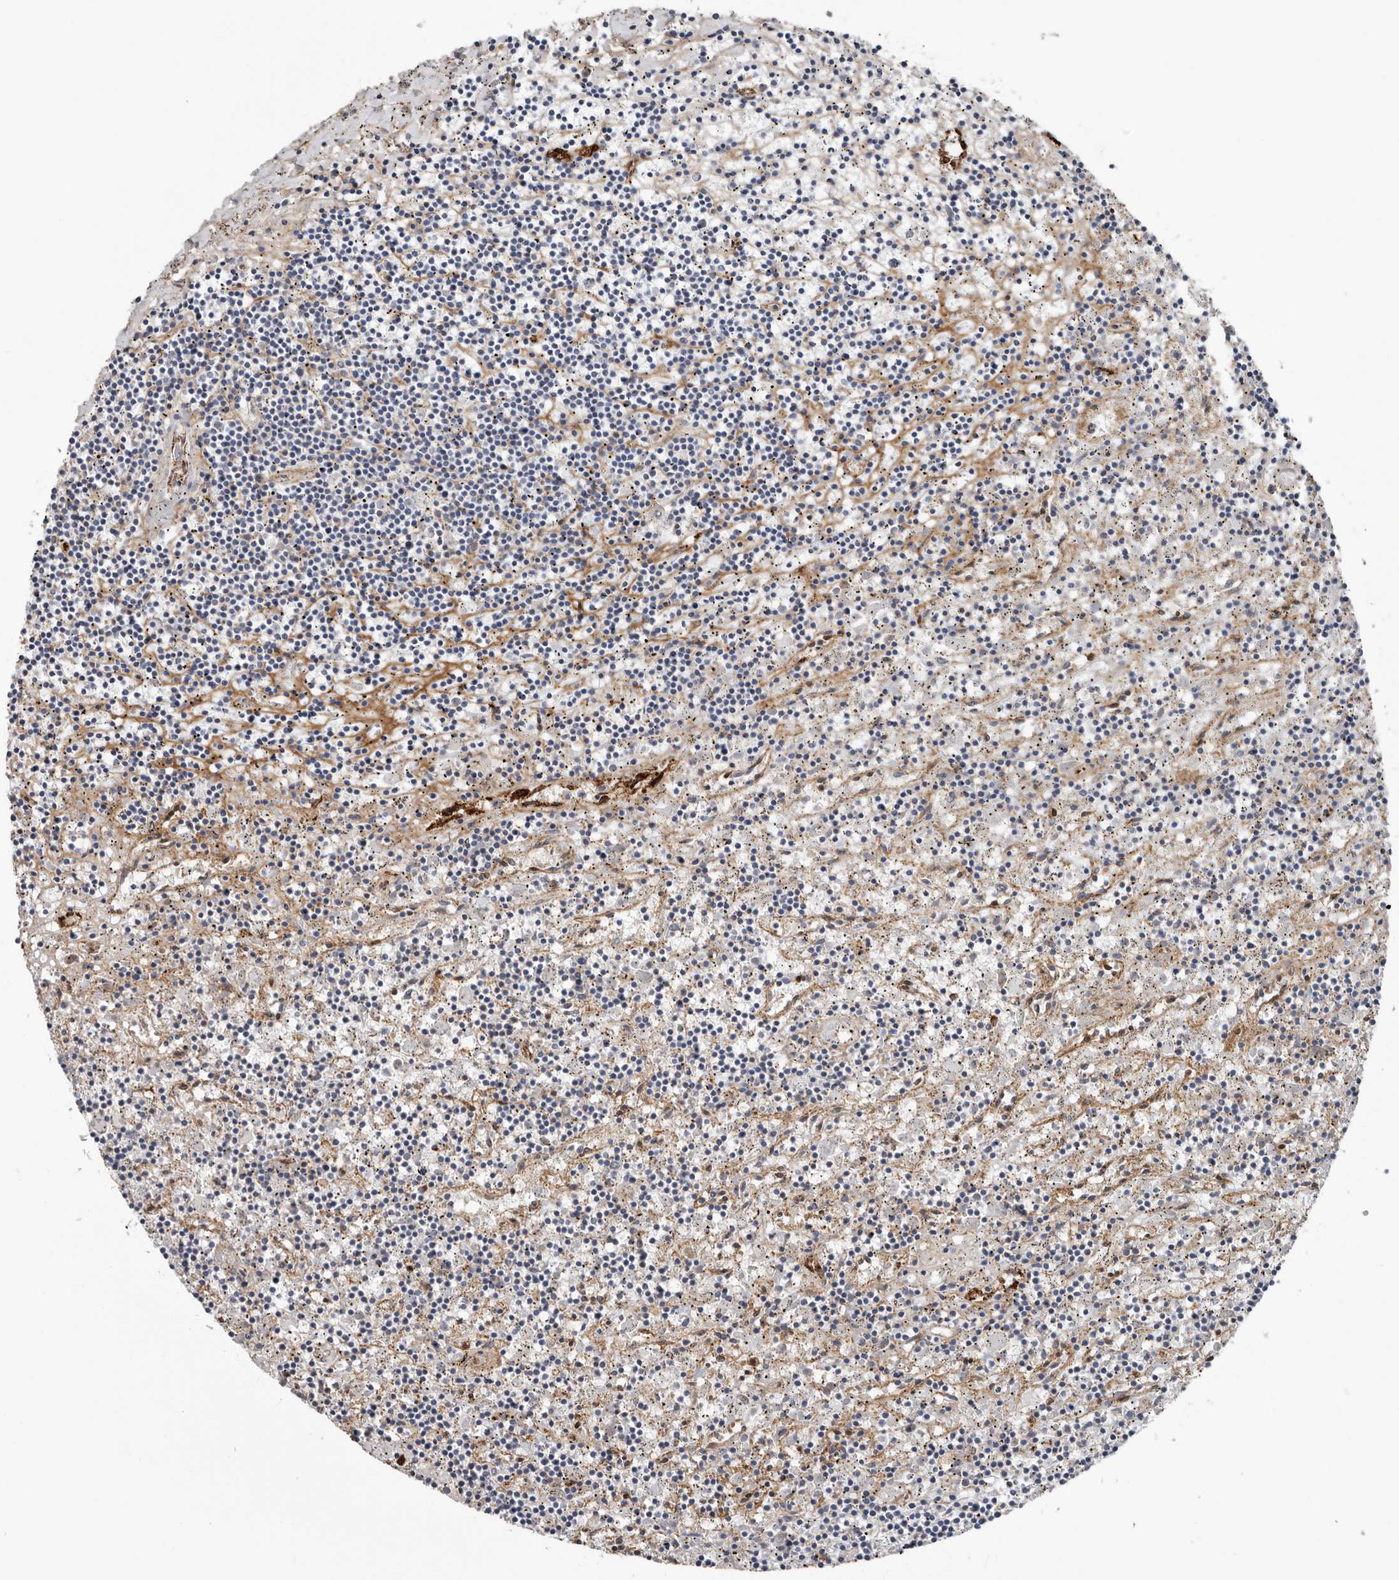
{"staining": {"intensity": "negative", "quantity": "none", "location": "none"}, "tissue": "lymphoma", "cell_type": "Tumor cells", "image_type": "cancer", "snomed": [{"axis": "morphology", "description": "Malignant lymphoma, non-Hodgkin's type, Low grade"}, {"axis": "topography", "description": "Spleen"}], "caption": "Protein analysis of lymphoma demonstrates no significant positivity in tumor cells.", "gene": "LUZP1", "patient": {"sex": "male", "age": 76}}